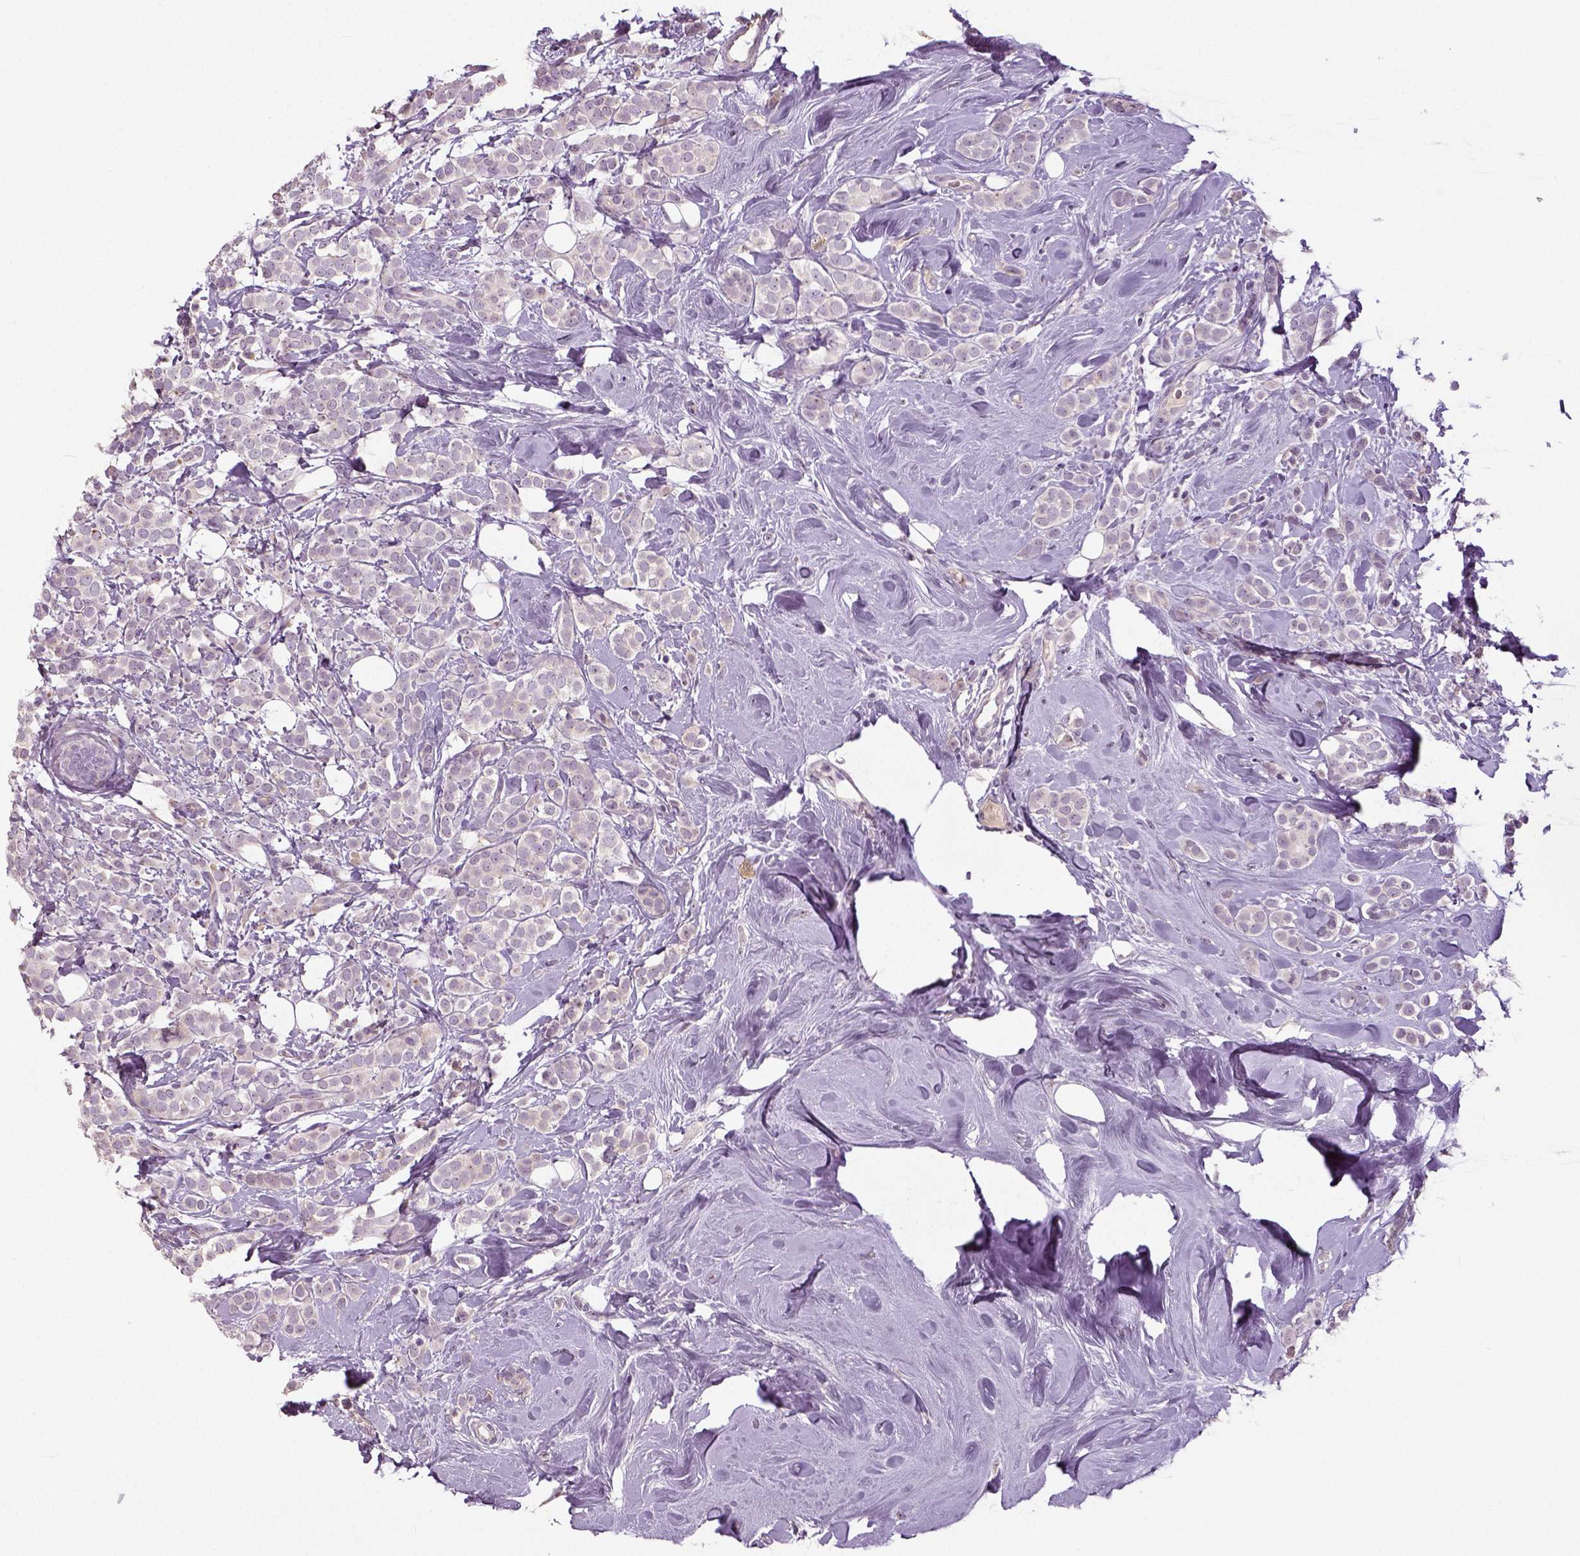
{"staining": {"intensity": "negative", "quantity": "none", "location": "none"}, "tissue": "breast cancer", "cell_type": "Tumor cells", "image_type": "cancer", "snomed": [{"axis": "morphology", "description": "Lobular carcinoma"}, {"axis": "topography", "description": "Breast"}], "caption": "Photomicrograph shows no significant protein positivity in tumor cells of breast cancer (lobular carcinoma). The staining is performed using DAB (3,3'-diaminobenzidine) brown chromogen with nuclei counter-stained in using hematoxylin.", "gene": "NECAB1", "patient": {"sex": "female", "age": 49}}